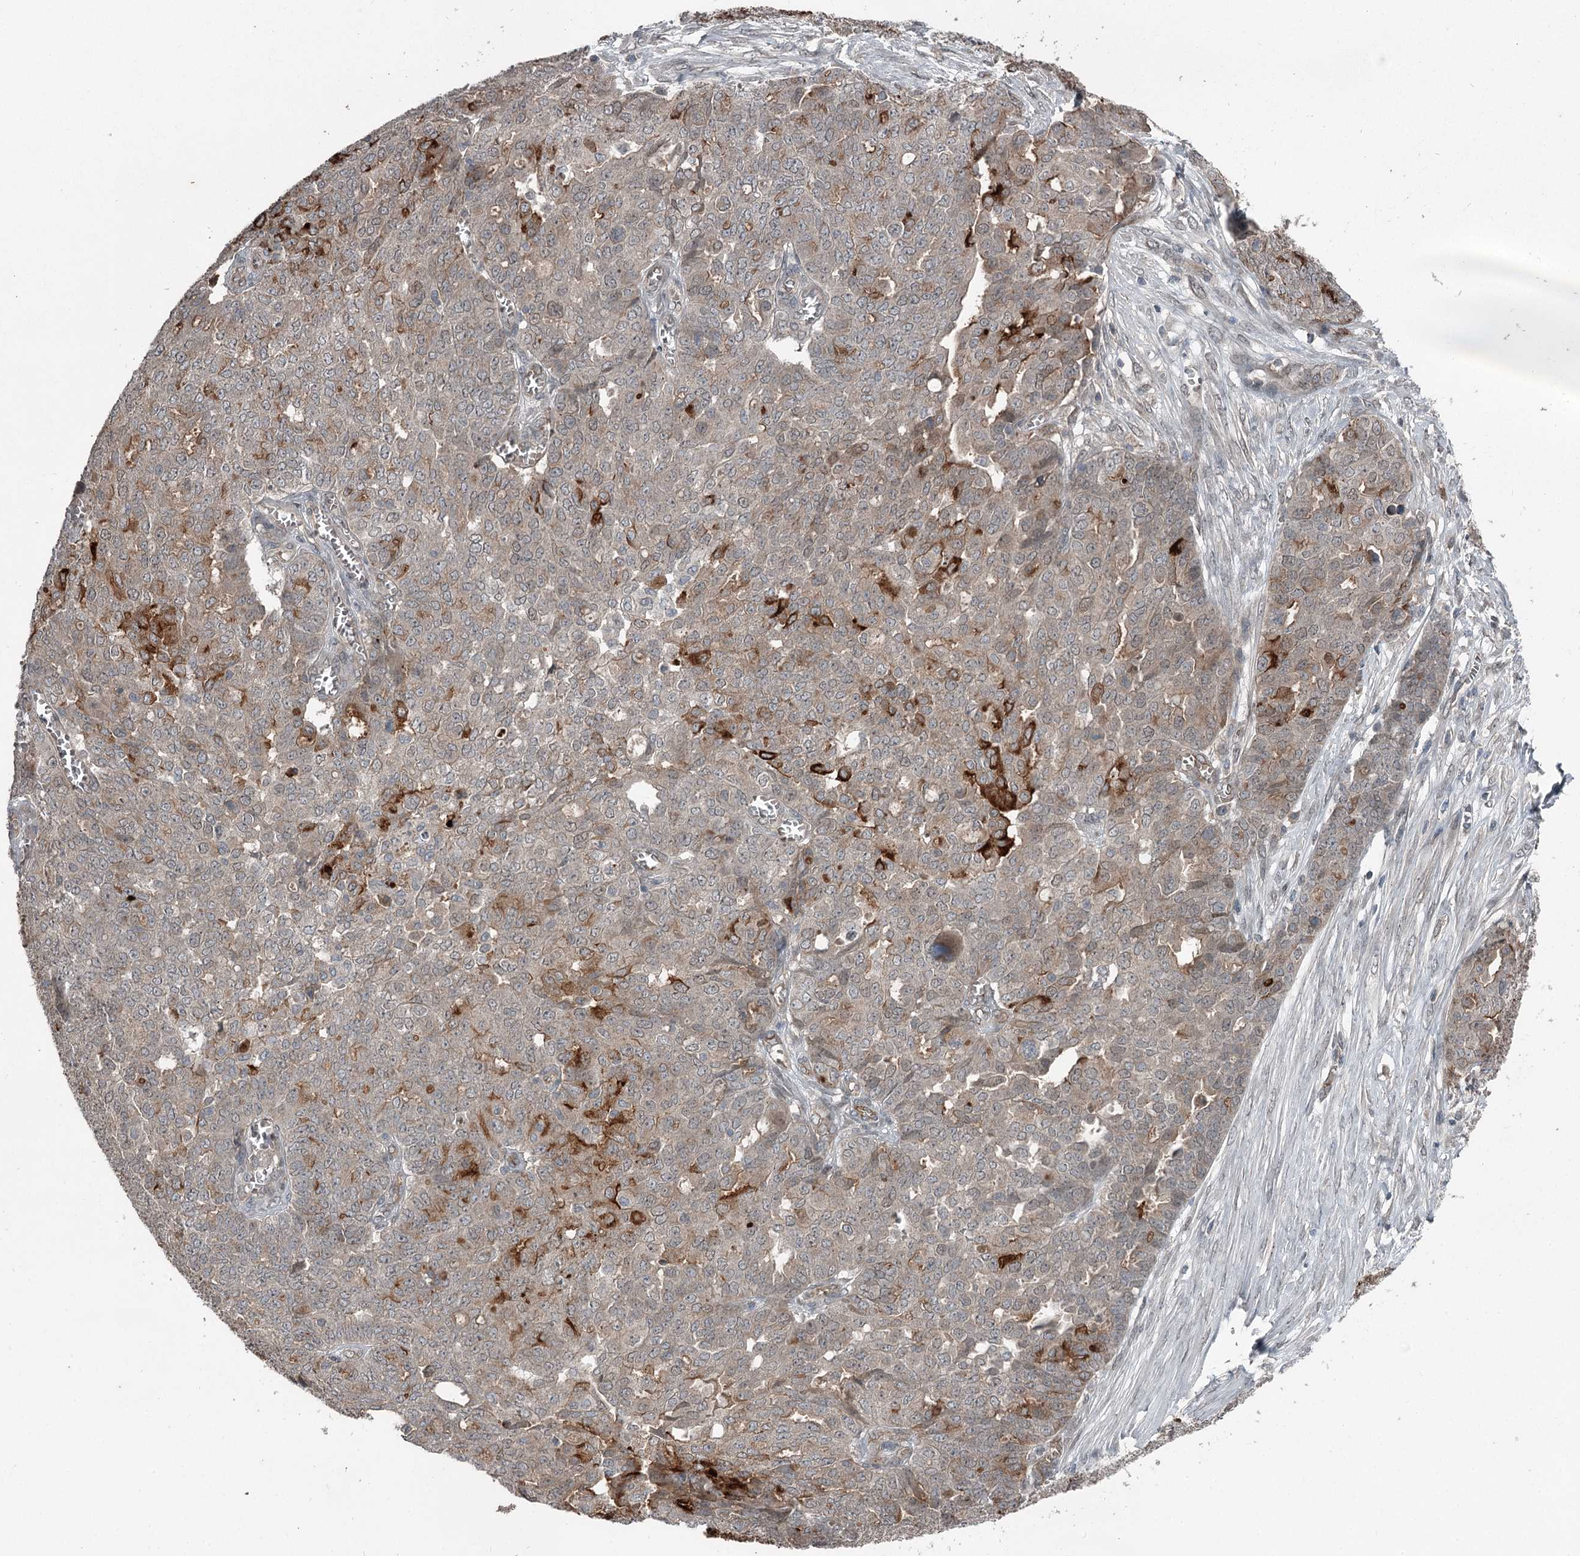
{"staining": {"intensity": "moderate", "quantity": "<25%", "location": "cytoplasmic/membranous"}, "tissue": "ovarian cancer", "cell_type": "Tumor cells", "image_type": "cancer", "snomed": [{"axis": "morphology", "description": "Cystadenocarcinoma, serous, NOS"}, {"axis": "topography", "description": "Soft tissue"}, {"axis": "topography", "description": "Ovary"}], "caption": "Immunohistochemistry (DAB) staining of human serous cystadenocarcinoma (ovarian) reveals moderate cytoplasmic/membranous protein expression in about <25% of tumor cells.", "gene": "SLC39A8", "patient": {"sex": "female", "age": 57}}